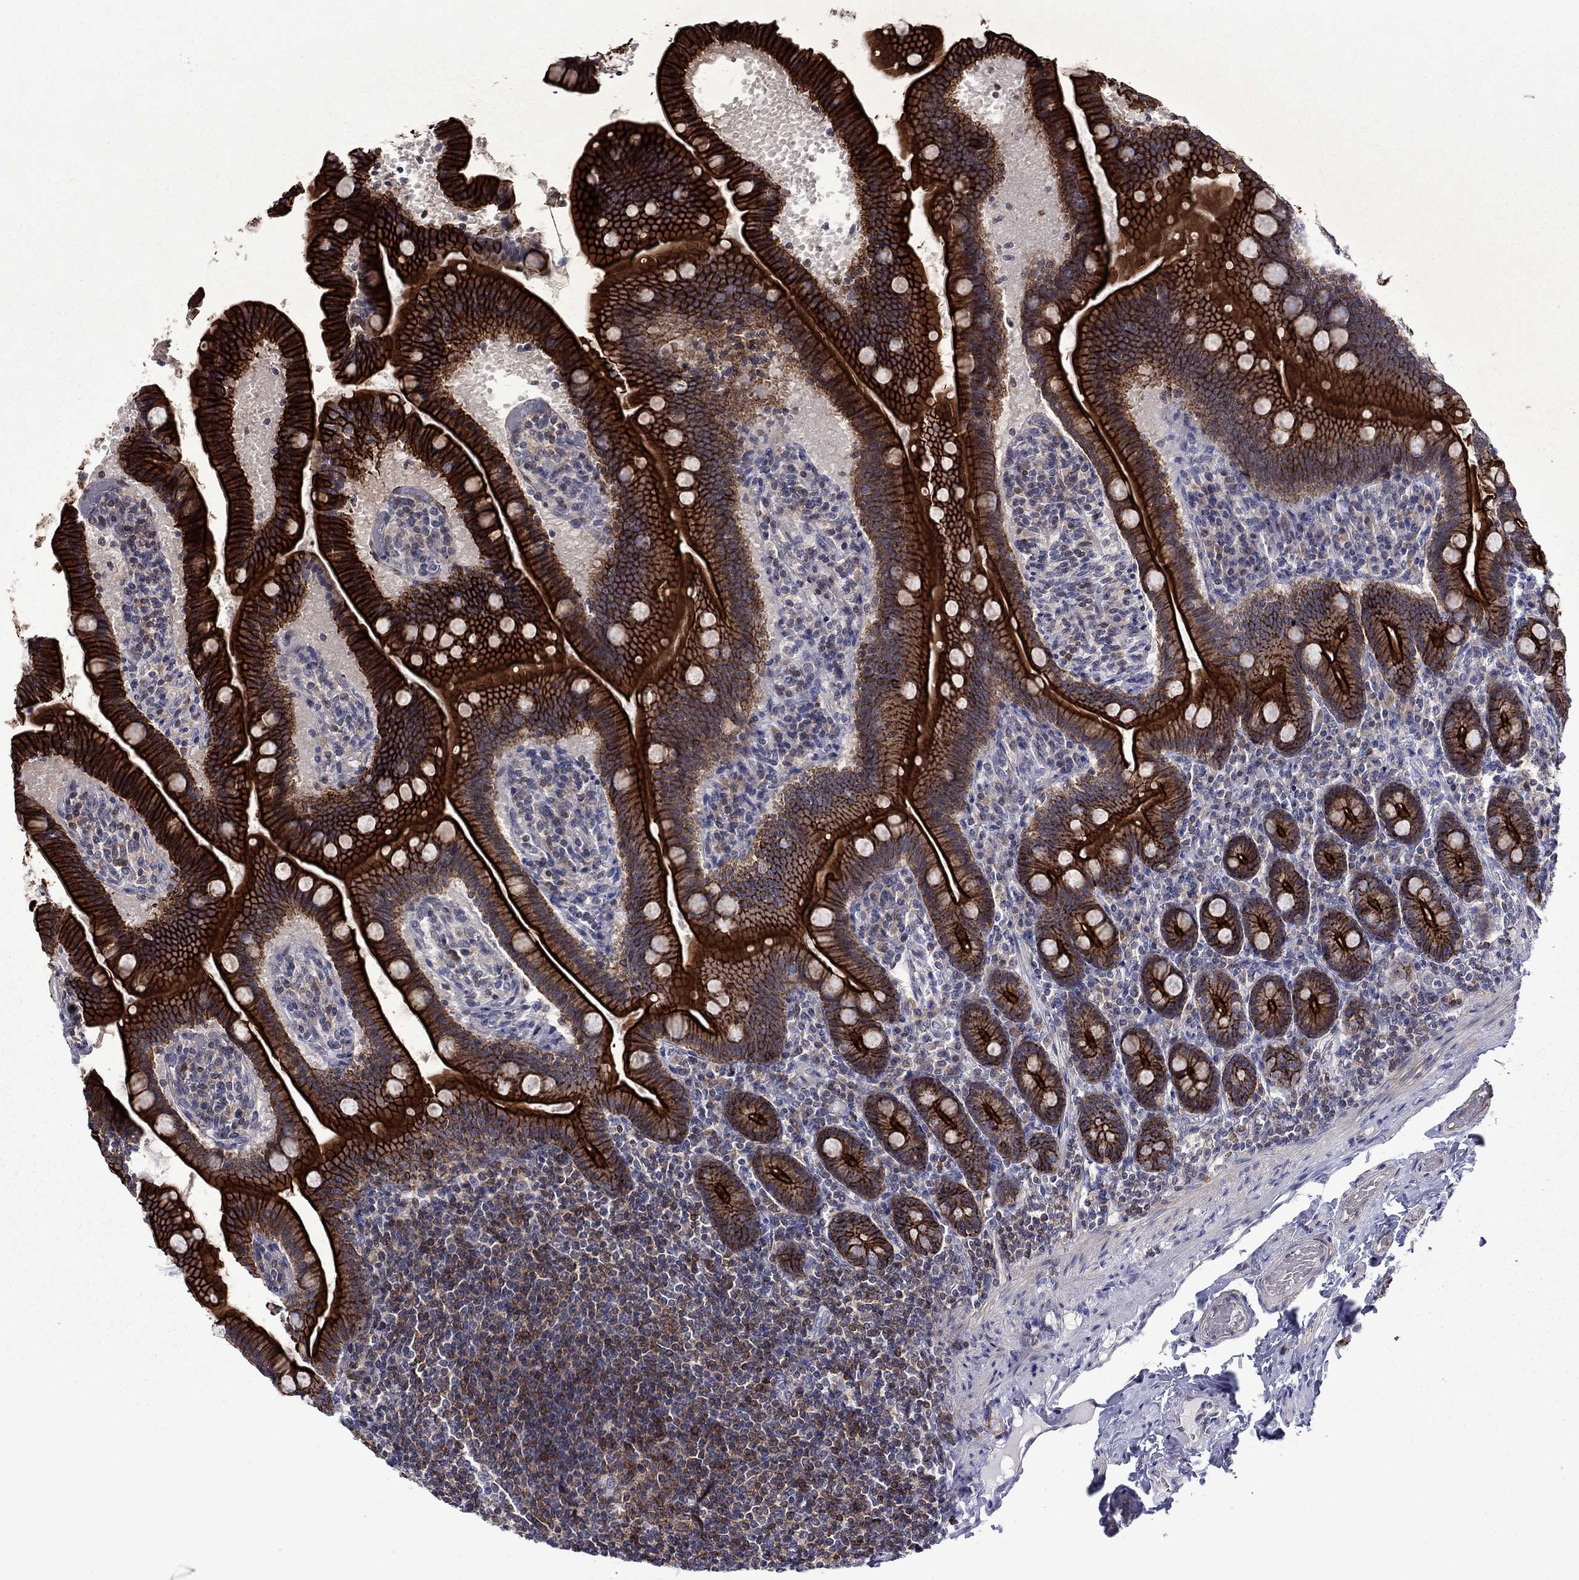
{"staining": {"intensity": "strong", "quantity": ">75%", "location": "cytoplasmic/membranous"}, "tissue": "small intestine", "cell_type": "Glandular cells", "image_type": "normal", "snomed": [{"axis": "morphology", "description": "Normal tissue, NOS"}, {"axis": "topography", "description": "Small intestine"}], "caption": "Small intestine stained for a protein shows strong cytoplasmic/membranous positivity in glandular cells.", "gene": "LMO7", "patient": {"sex": "male", "age": 66}}